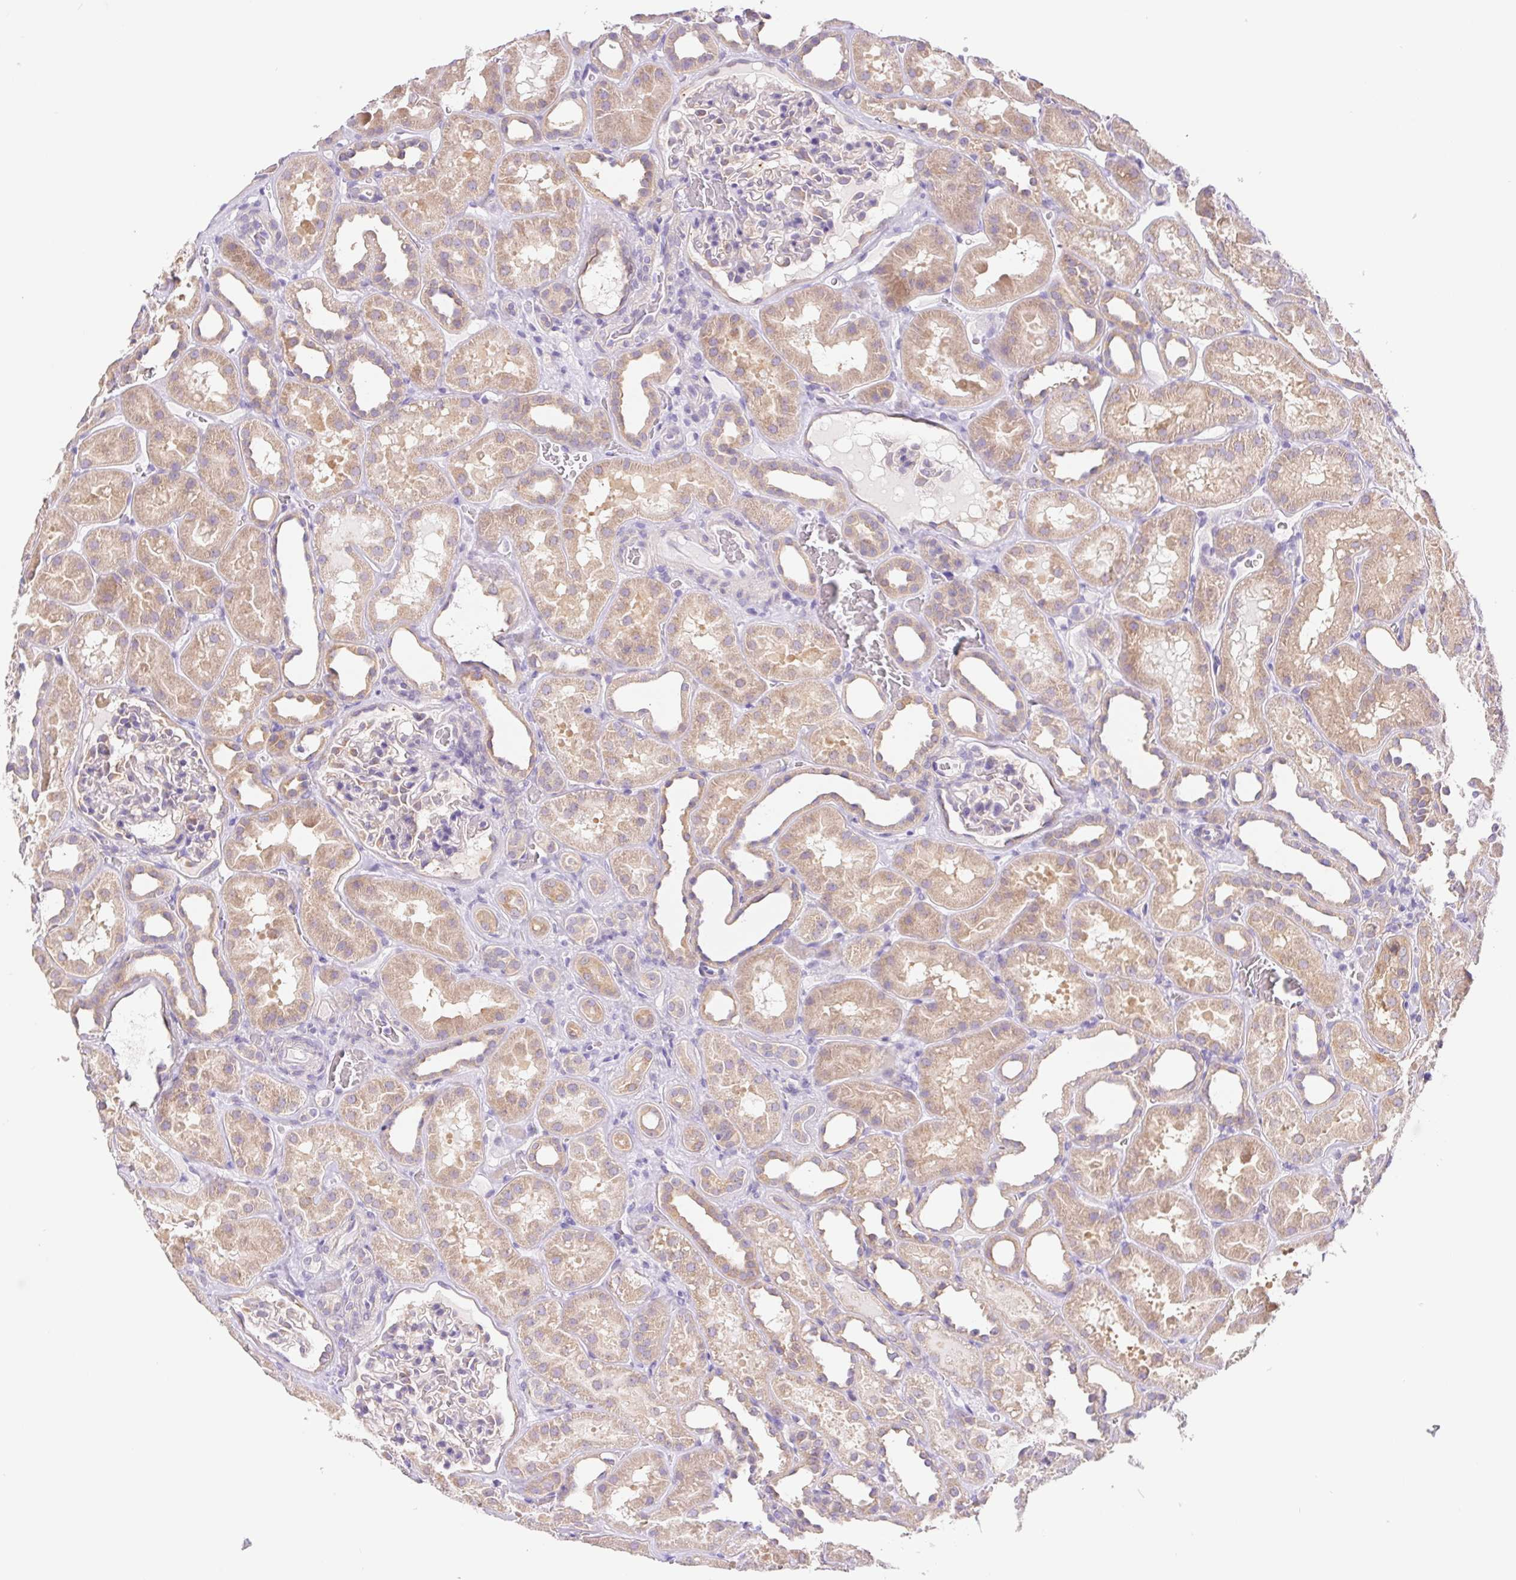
{"staining": {"intensity": "moderate", "quantity": "<25%", "location": "cytoplasmic/membranous"}, "tissue": "kidney", "cell_type": "Cells in glomeruli", "image_type": "normal", "snomed": [{"axis": "morphology", "description": "Normal tissue, NOS"}, {"axis": "topography", "description": "Kidney"}], "caption": "Protein analysis of unremarkable kidney reveals moderate cytoplasmic/membranous positivity in about <25% of cells in glomeruli.", "gene": "DYNC2LI1", "patient": {"sex": "female", "age": 41}}